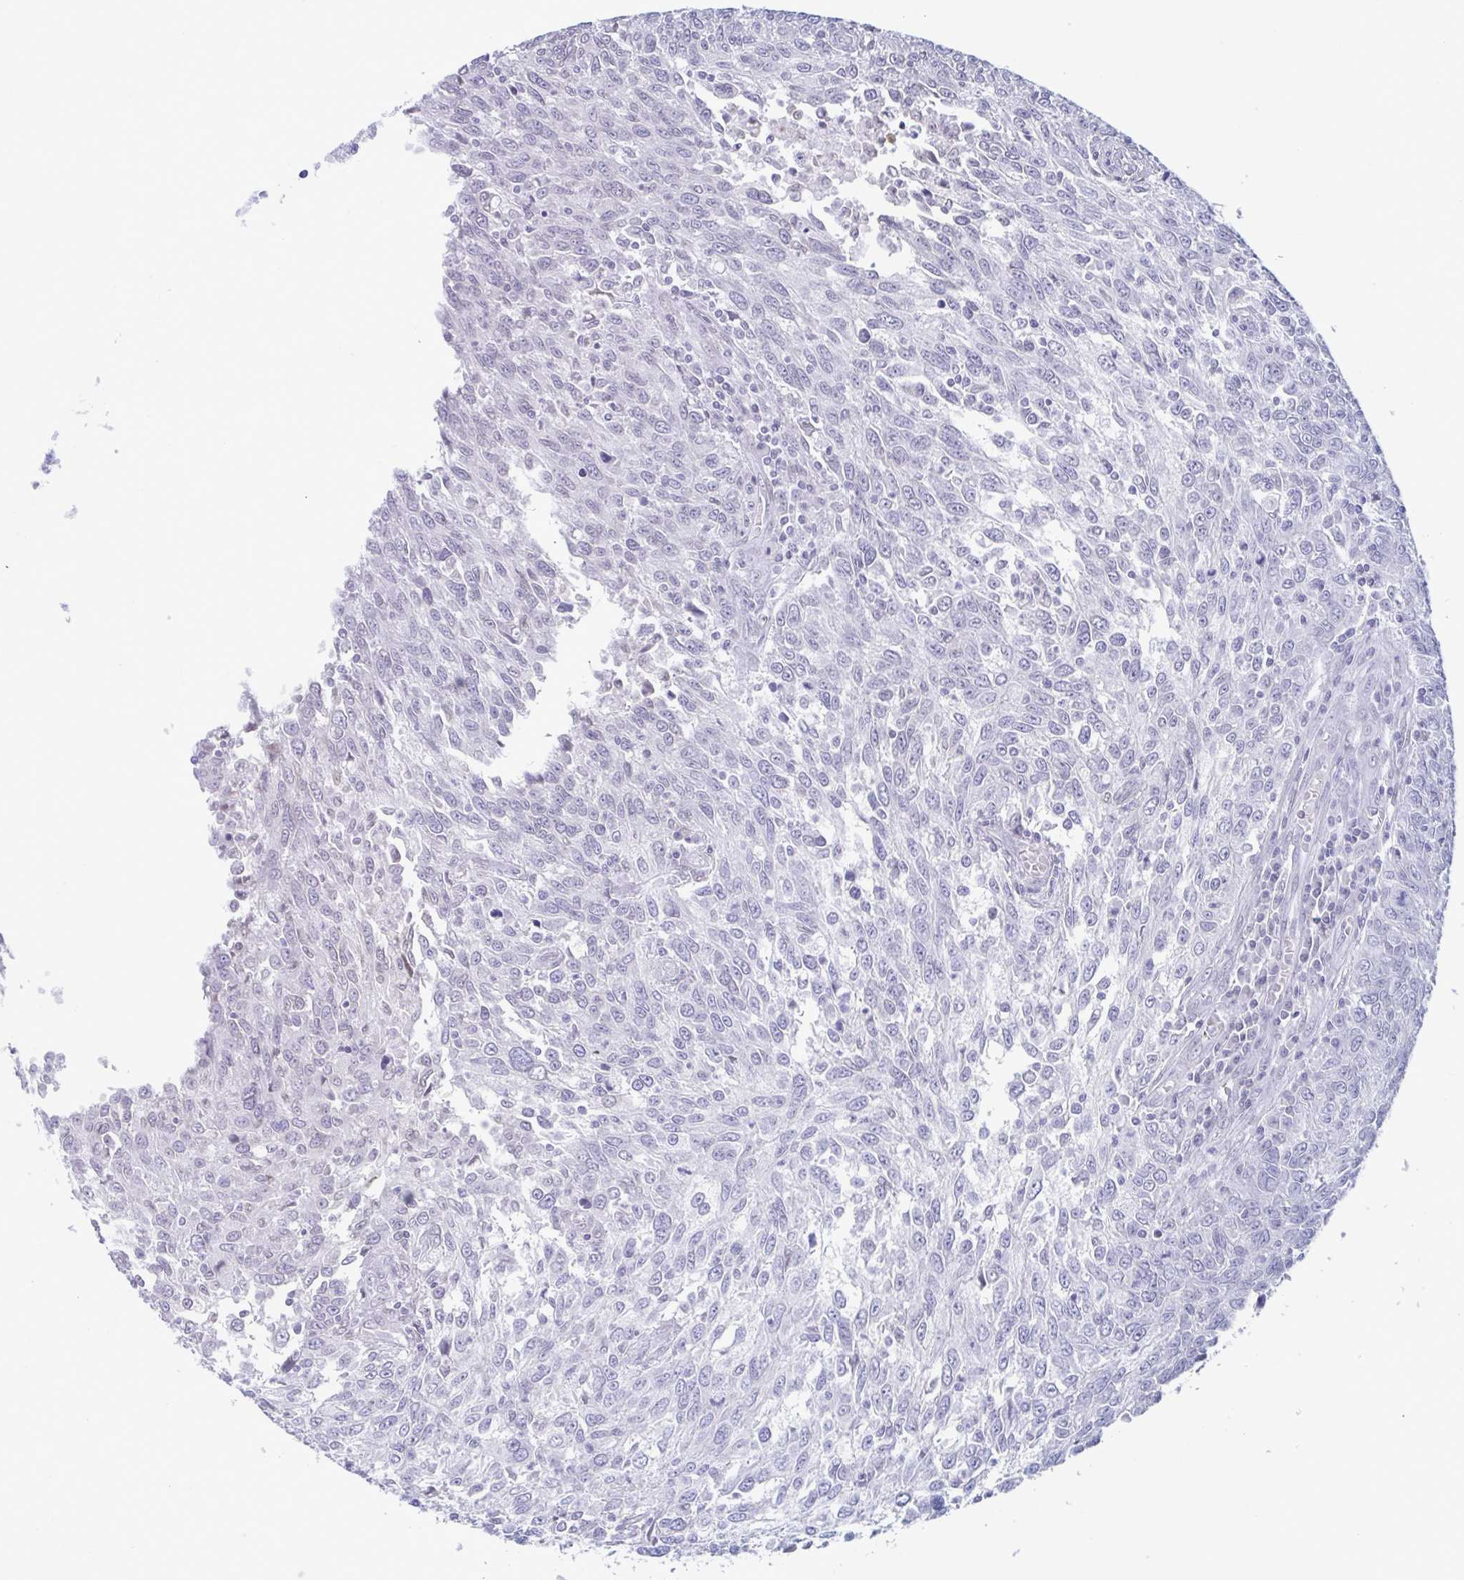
{"staining": {"intensity": "weak", "quantity": "<25%", "location": "nuclear"}, "tissue": "breast cancer", "cell_type": "Tumor cells", "image_type": "cancer", "snomed": [{"axis": "morphology", "description": "Duct carcinoma"}, {"axis": "topography", "description": "Breast"}], "caption": "The histopathology image reveals no staining of tumor cells in intraductal carcinoma (breast). (Immunohistochemistry (ihc), brightfield microscopy, high magnification).", "gene": "CDX4", "patient": {"sex": "female", "age": 50}}